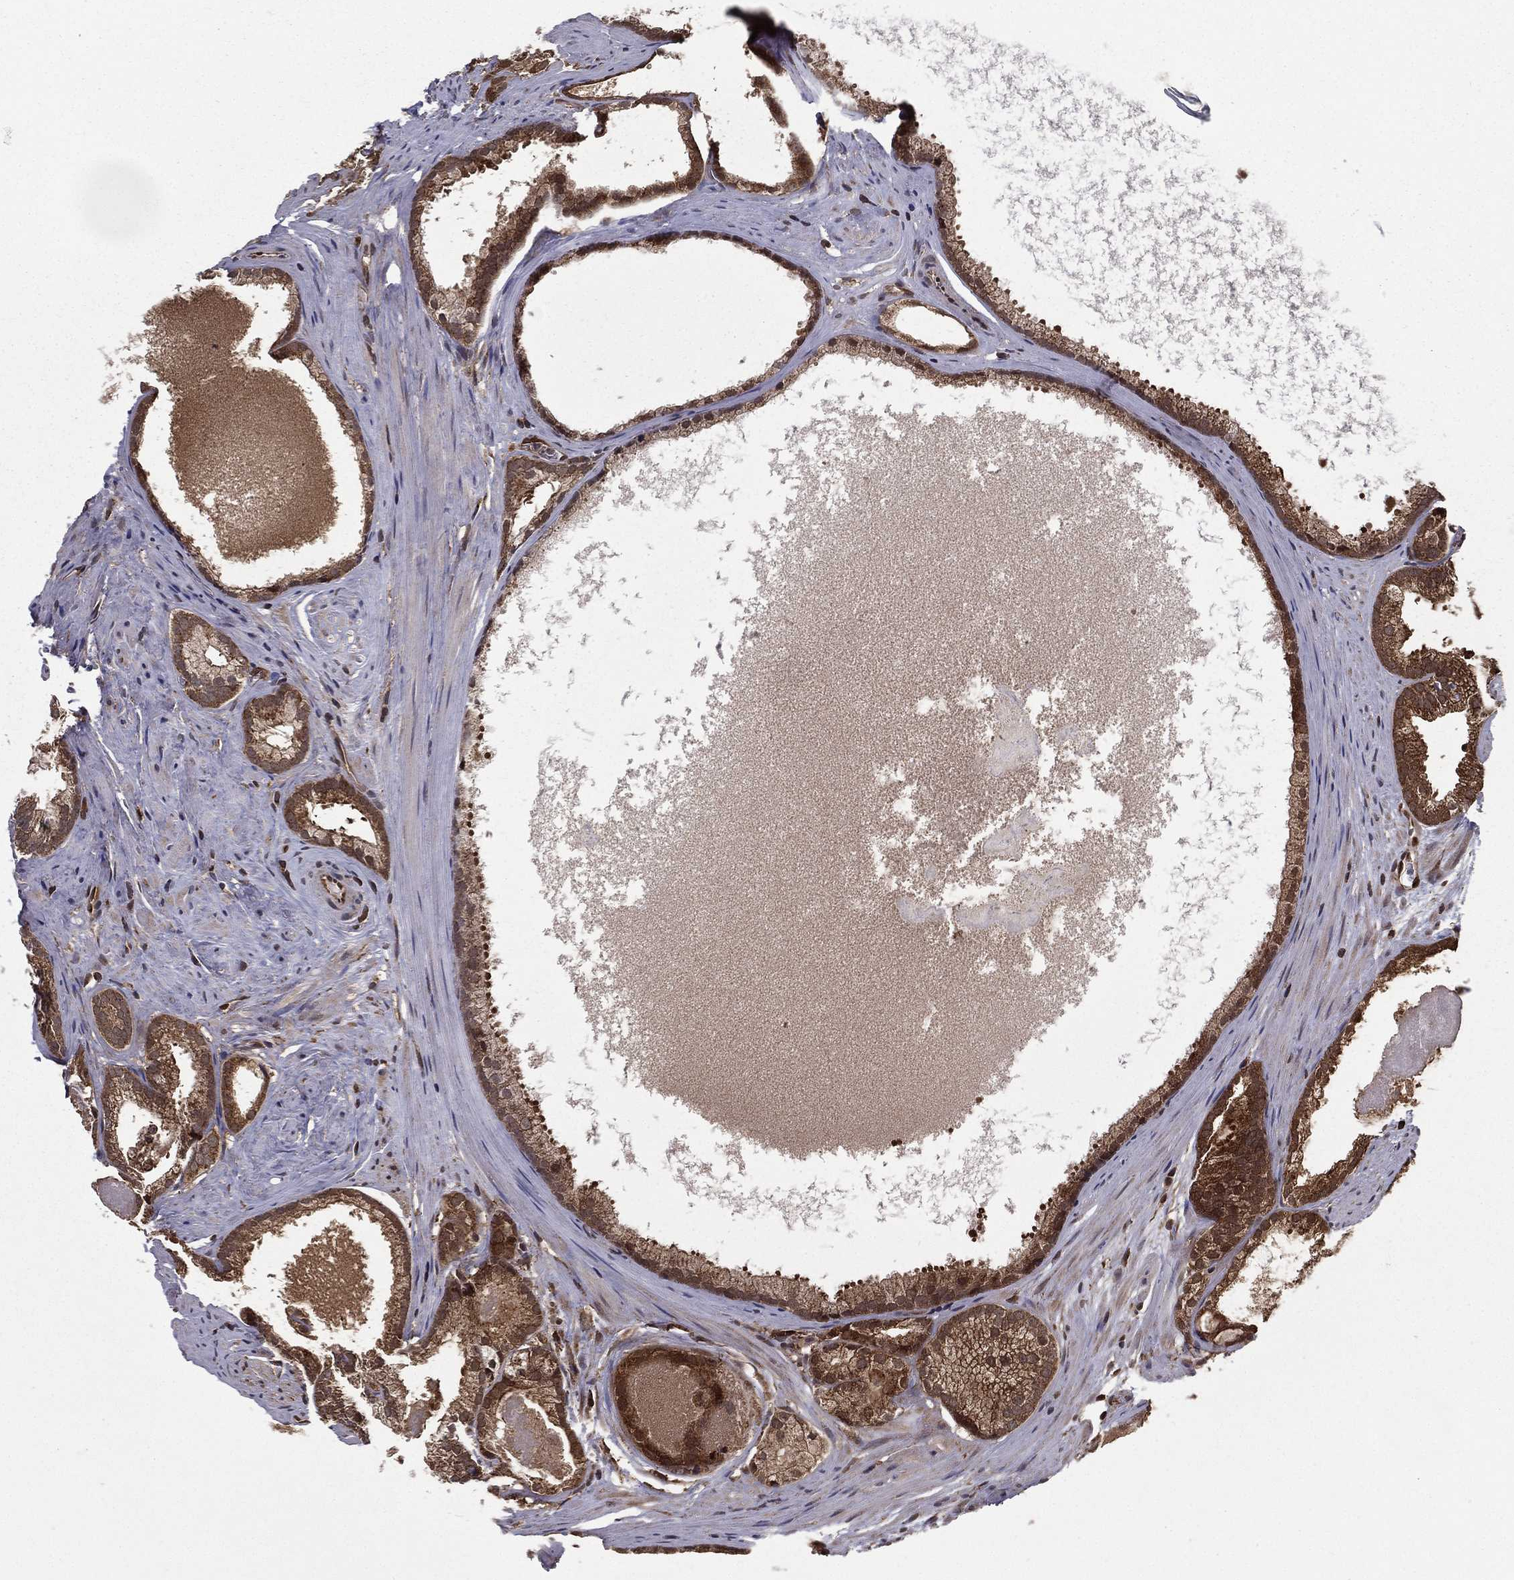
{"staining": {"intensity": "strong", "quantity": ">75%", "location": "cytoplasmic/membranous"}, "tissue": "prostate cancer", "cell_type": "Tumor cells", "image_type": "cancer", "snomed": [{"axis": "morphology", "description": "Adenocarcinoma, High grade"}, {"axis": "topography", "description": "Prostate and seminal vesicle, NOS"}], "caption": "Approximately >75% of tumor cells in prostate adenocarcinoma (high-grade) show strong cytoplasmic/membranous protein staining as visualized by brown immunohistochemical staining.", "gene": "RIGI", "patient": {"sex": "male", "age": 62}}